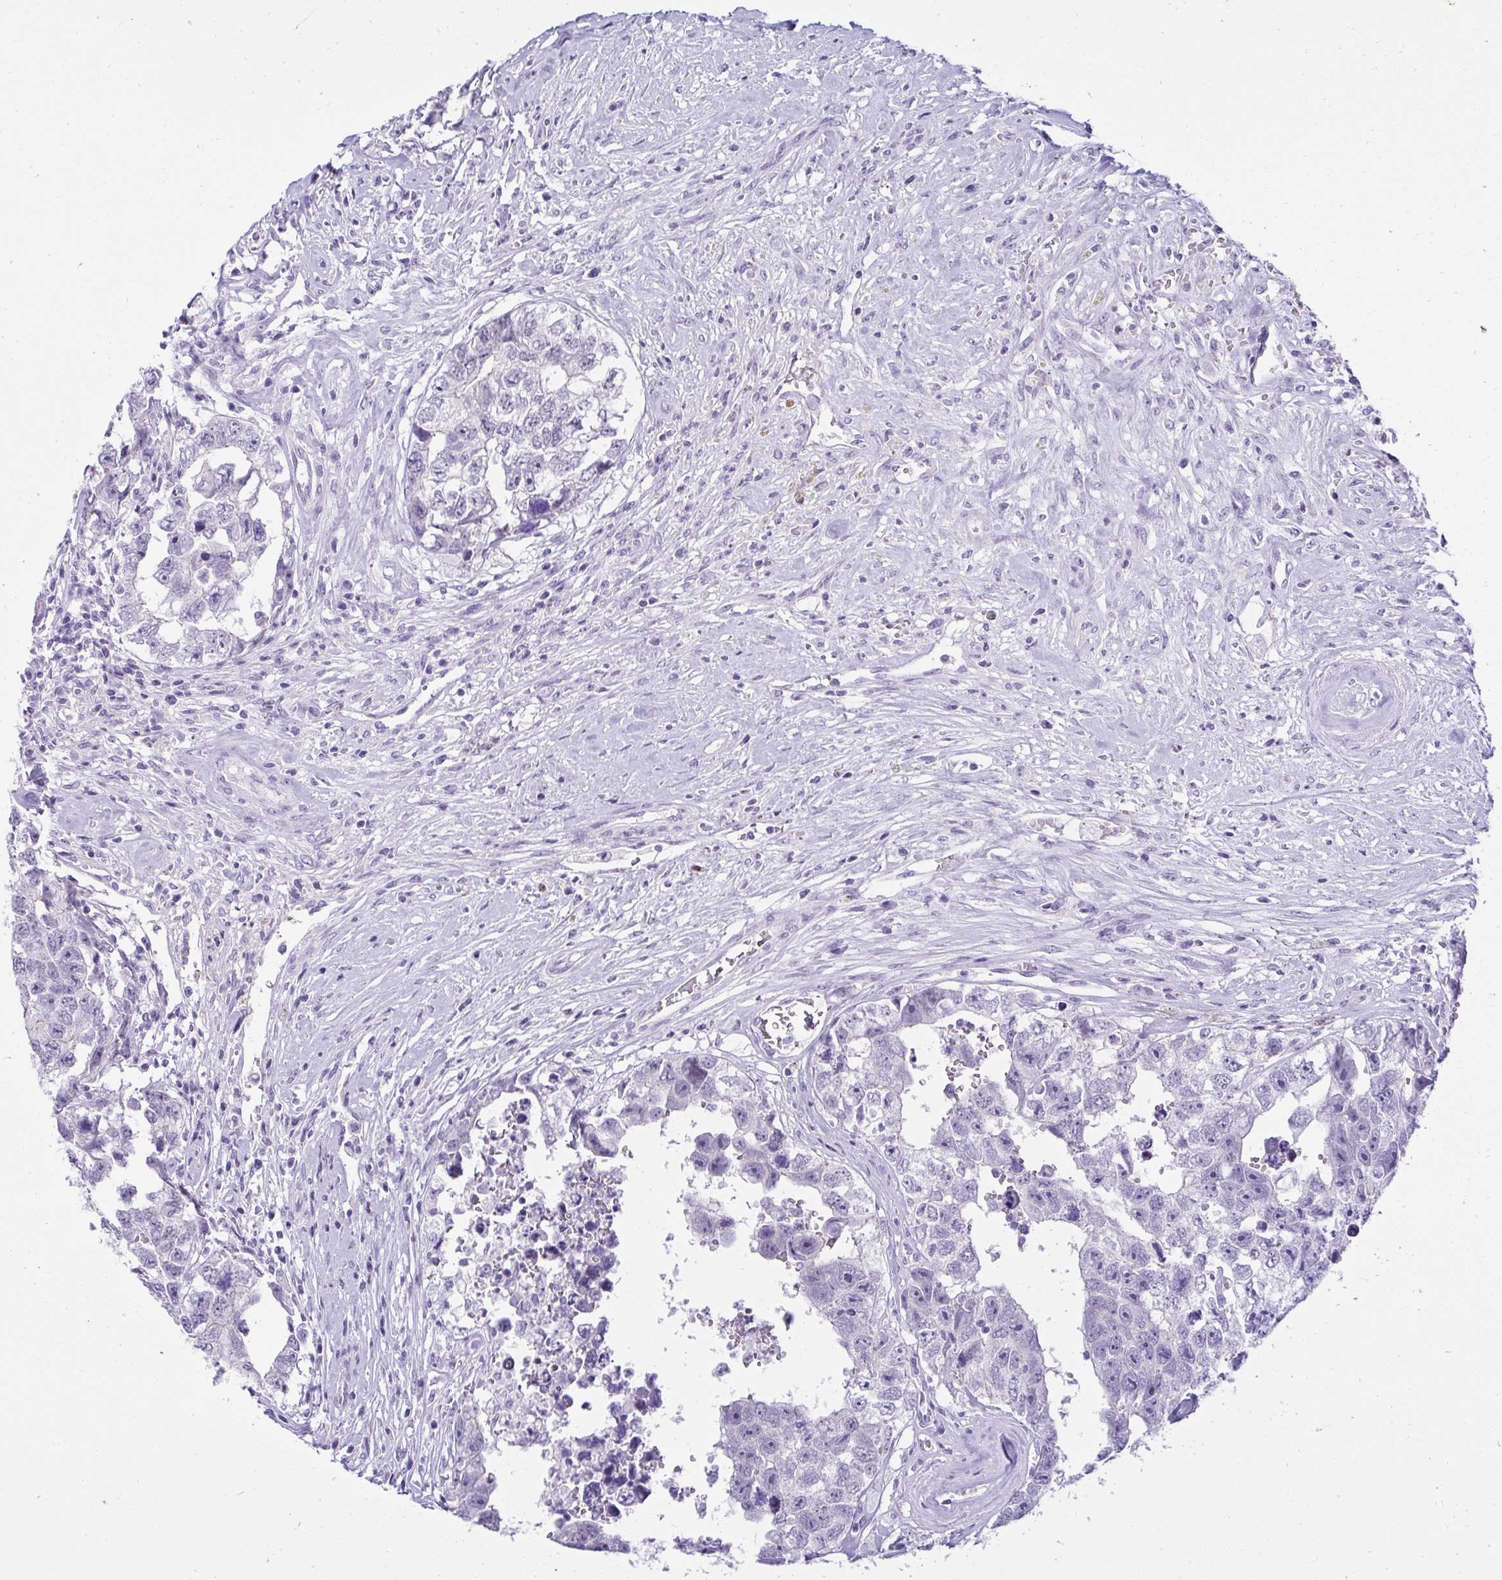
{"staining": {"intensity": "negative", "quantity": "none", "location": "none"}, "tissue": "testis cancer", "cell_type": "Tumor cells", "image_type": "cancer", "snomed": [{"axis": "morphology", "description": "Carcinoma, Embryonal, NOS"}, {"axis": "topography", "description": "Testis"}], "caption": "The image exhibits no significant staining in tumor cells of testis embryonal carcinoma.", "gene": "RNF183", "patient": {"sex": "male", "age": 22}}